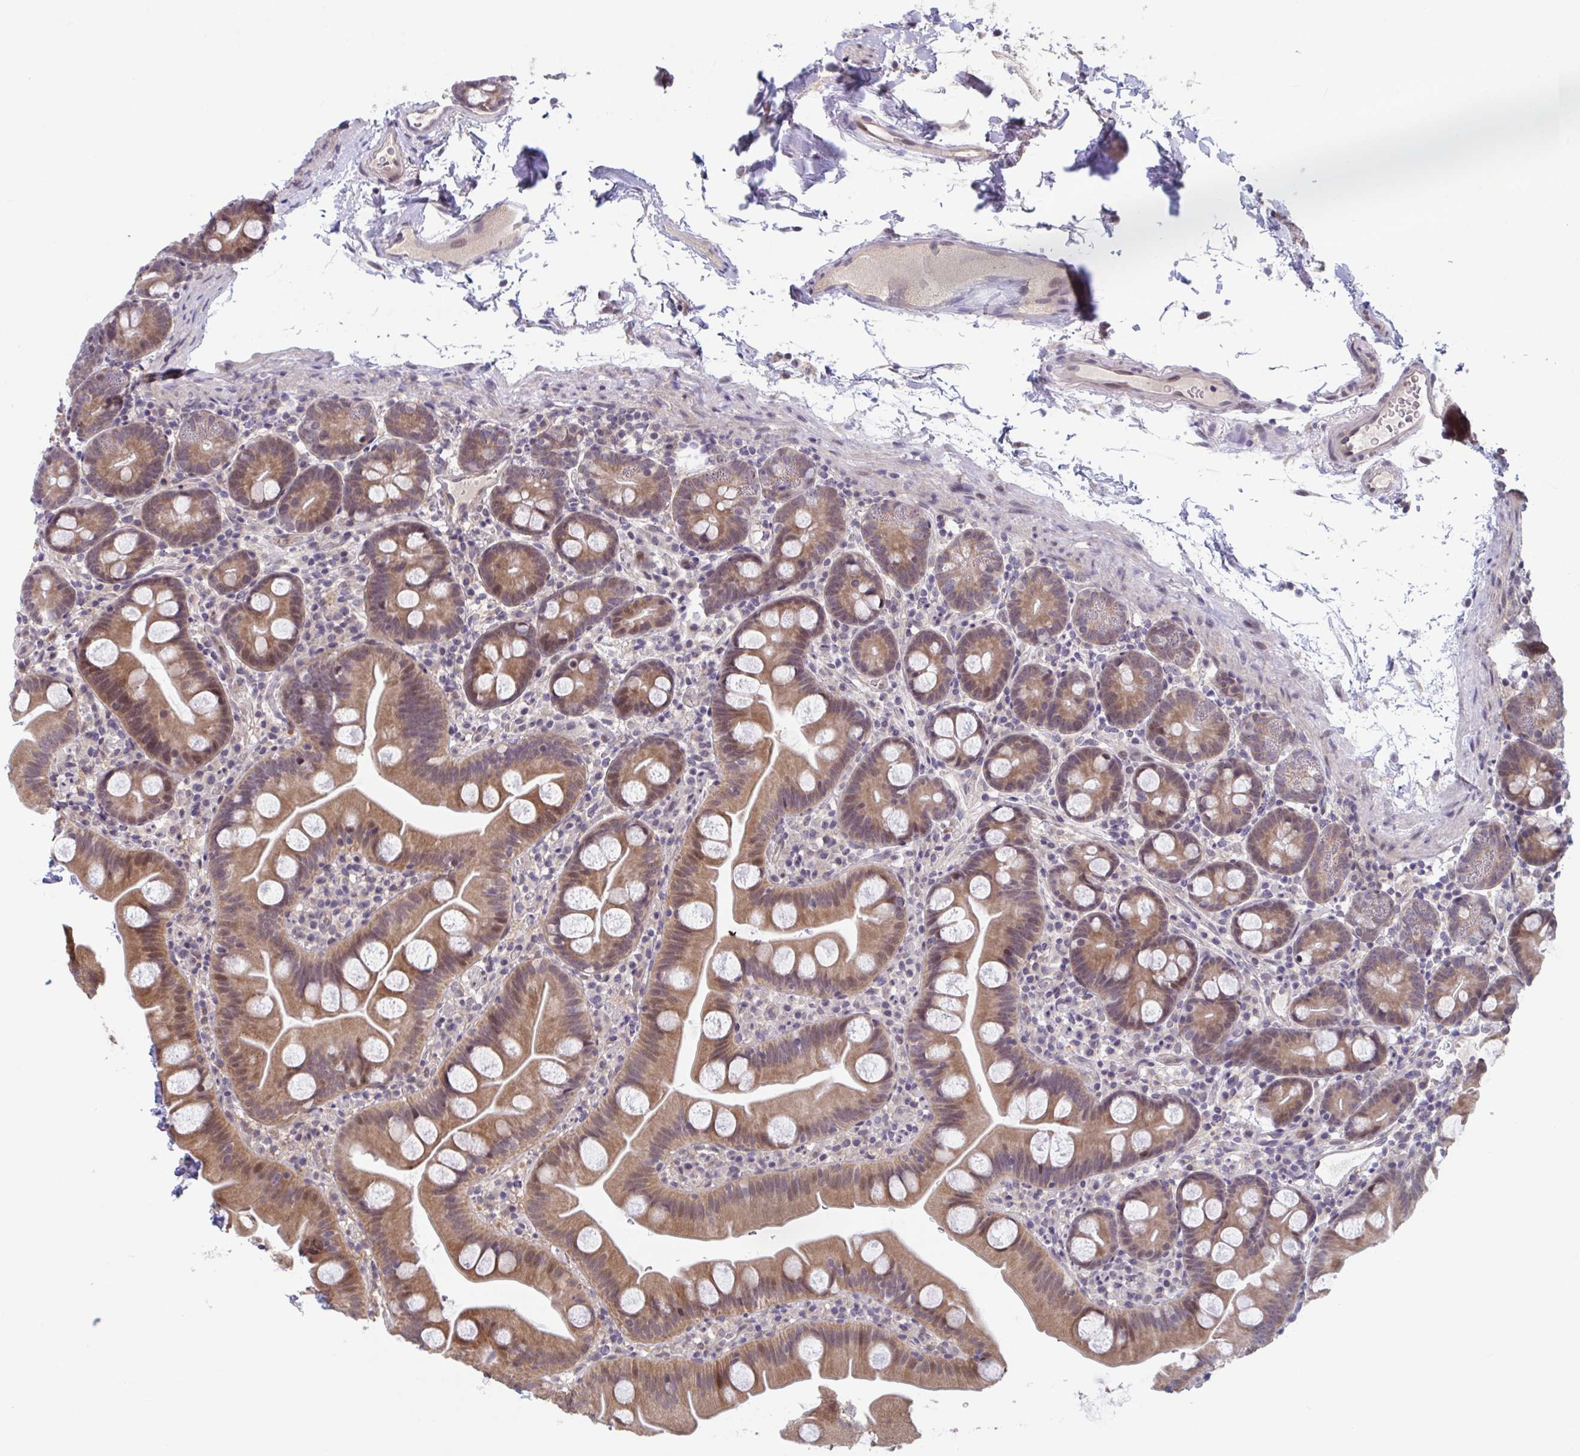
{"staining": {"intensity": "moderate", "quantity": "25%-75%", "location": "cytoplasmic/membranous,nuclear"}, "tissue": "small intestine", "cell_type": "Glandular cells", "image_type": "normal", "snomed": [{"axis": "morphology", "description": "Normal tissue, NOS"}, {"axis": "topography", "description": "Small intestine"}], "caption": "DAB immunohistochemical staining of normal small intestine displays moderate cytoplasmic/membranous,nuclear protein staining in about 25%-75% of glandular cells. The staining was performed using DAB to visualize the protein expression in brown, while the nuclei were stained in blue with hematoxylin (Magnification: 20x).", "gene": "RIOK1", "patient": {"sex": "female", "age": 68}}